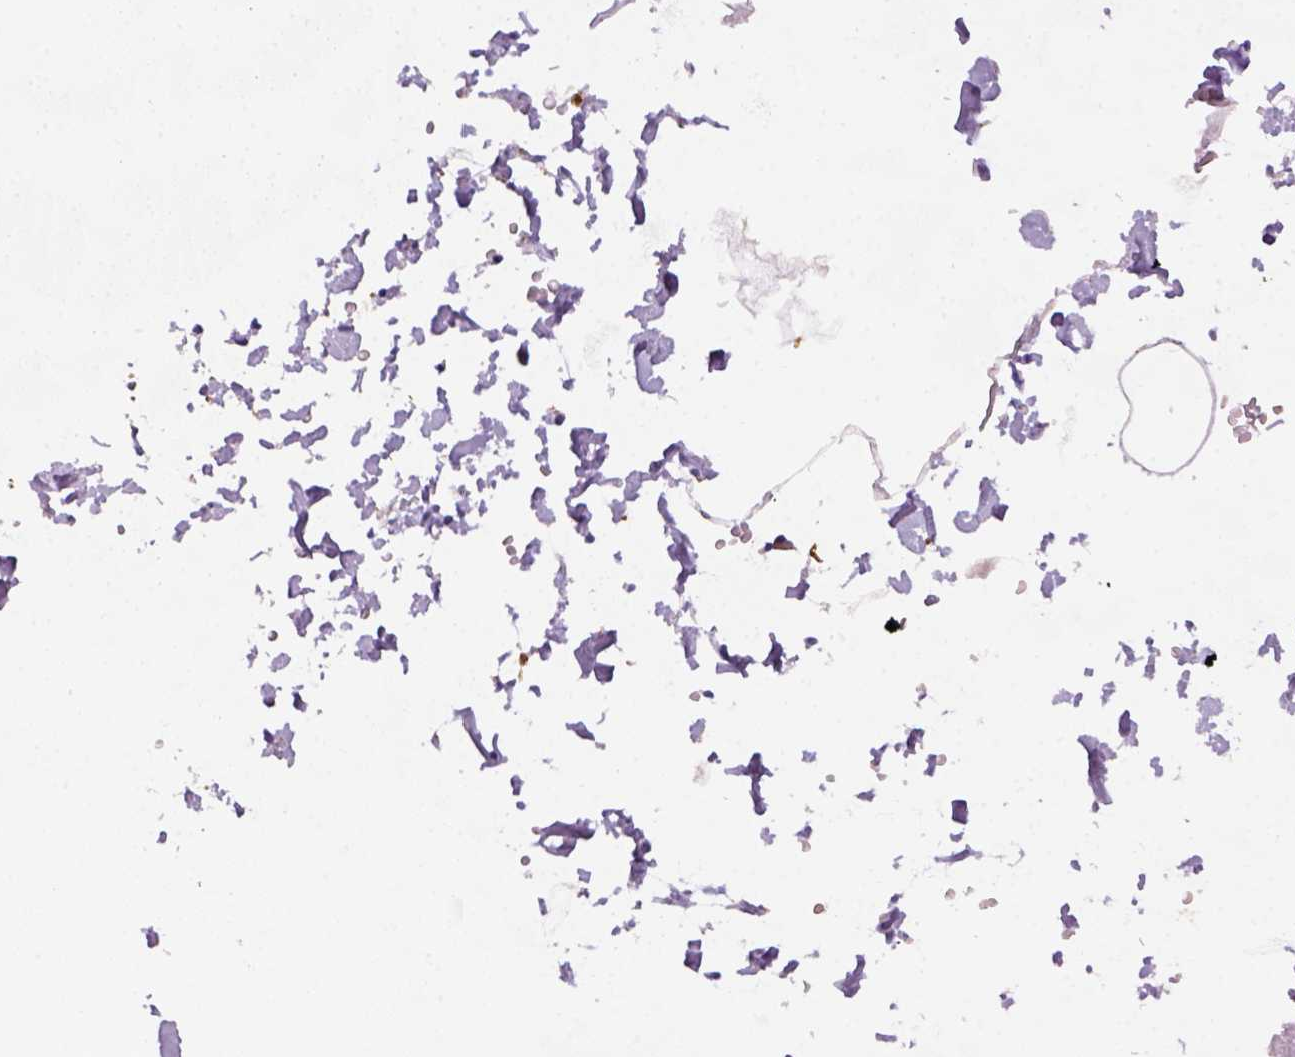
{"staining": {"intensity": "moderate", "quantity": ">75%", "location": "cytoplasmic/membranous"}, "tissue": "salivary gland", "cell_type": "Glandular cells", "image_type": "normal", "snomed": [{"axis": "morphology", "description": "Normal tissue, NOS"}, {"axis": "topography", "description": "Salivary gland"}], "caption": "This histopathology image reveals IHC staining of benign human salivary gland, with medium moderate cytoplasmic/membranous expression in about >75% of glandular cells.", "gene": "GPRC5D", "patient": {"sex": "male", "age": 38}}